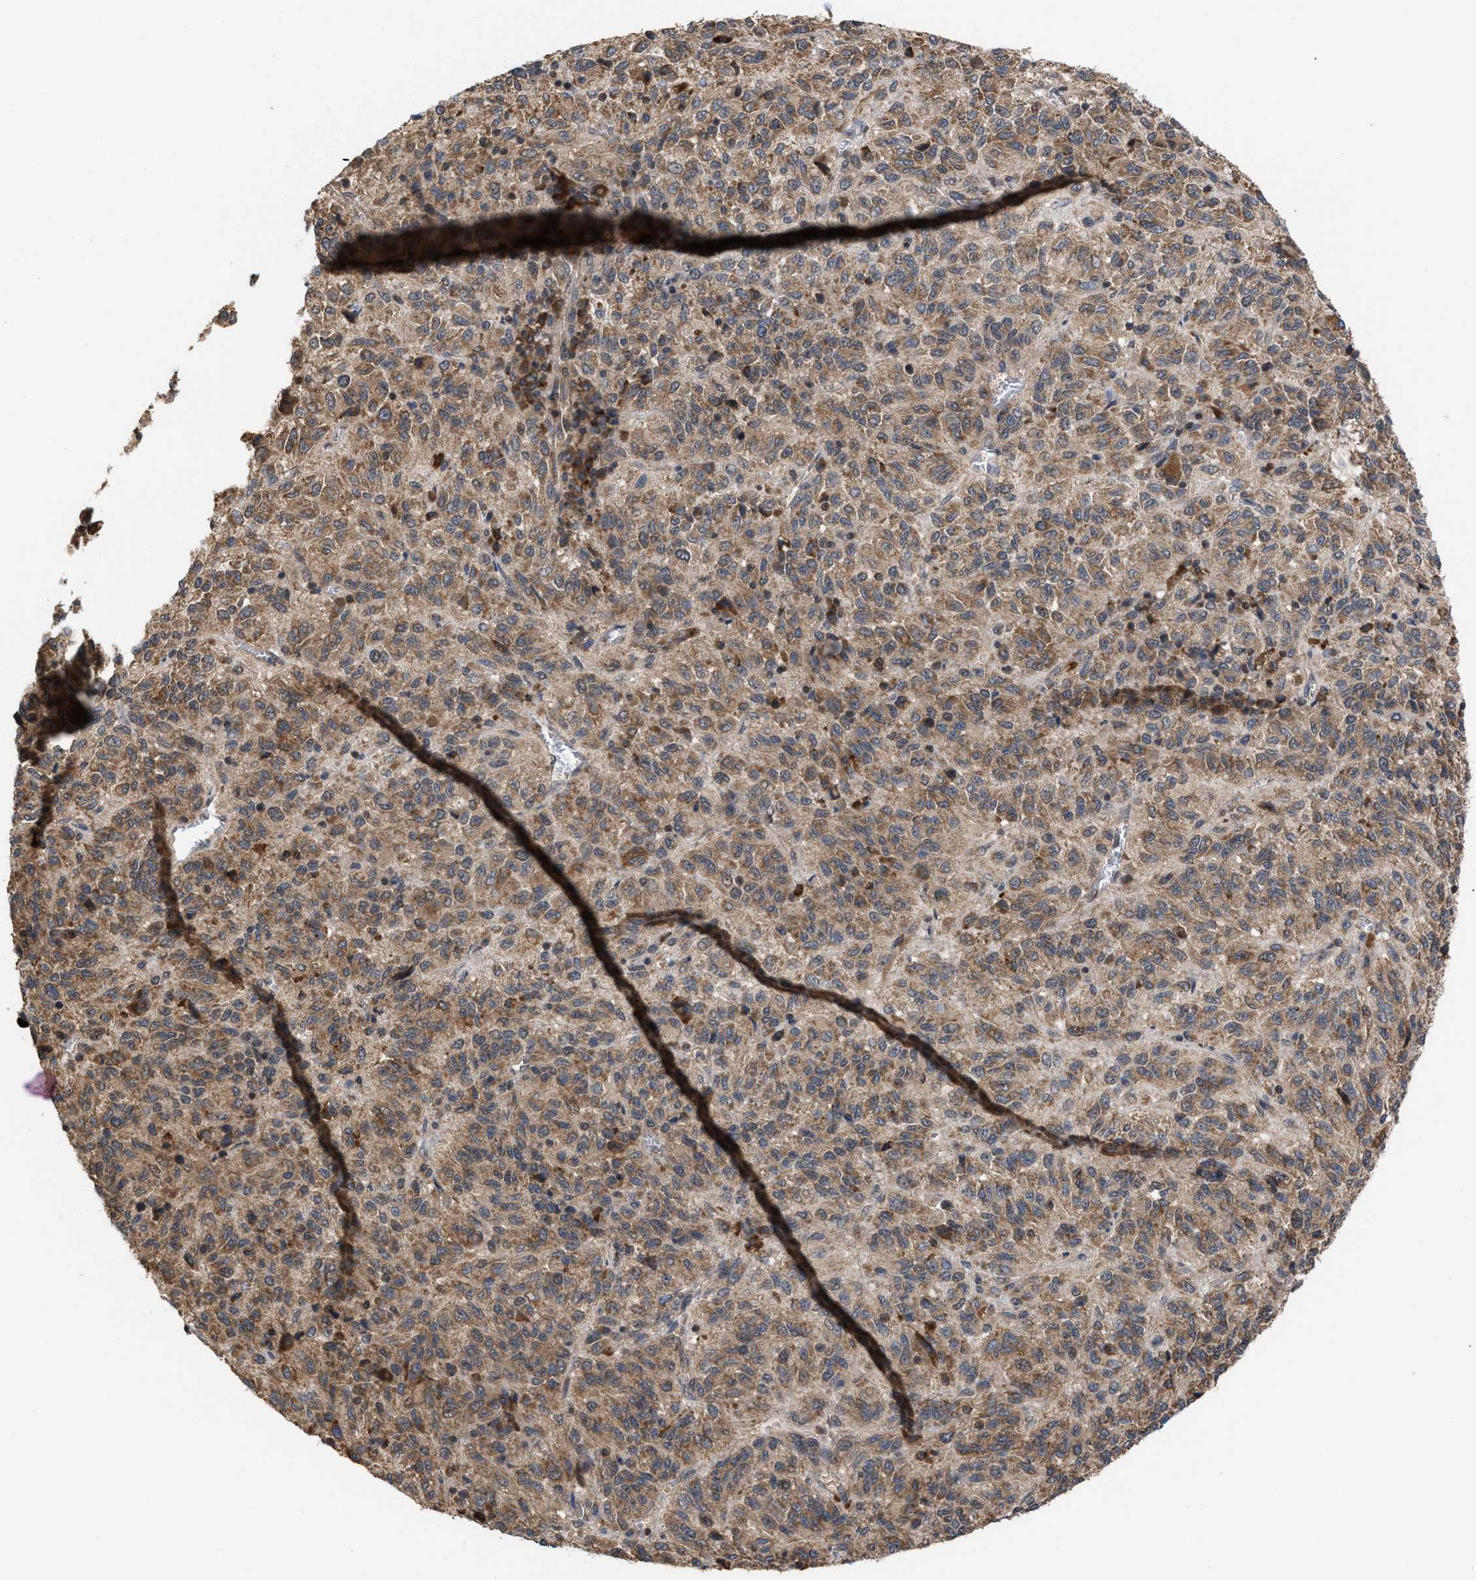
{"staining": {"intensity": "moderate", "quantity": ">75%", "location": "cytoplasmic/membranous"}, "tissue": "melanoma", "cell_type": "Tumor cells", "image_type": "cancer", "snomed": [{"axis": "morphology", "description": "Malignant melanoma, Metastatic site"}, {"axis": "topography", "description": "Lung"}], "caption": "Immunohistochemical staining of melanoma demonstrates medium levels of moderate cytoplasmic/membranous protein positivity in approximately >75% of tumor cells.", "gene": "C9orf78", "patient": {"sex": "male", "age": 64}}